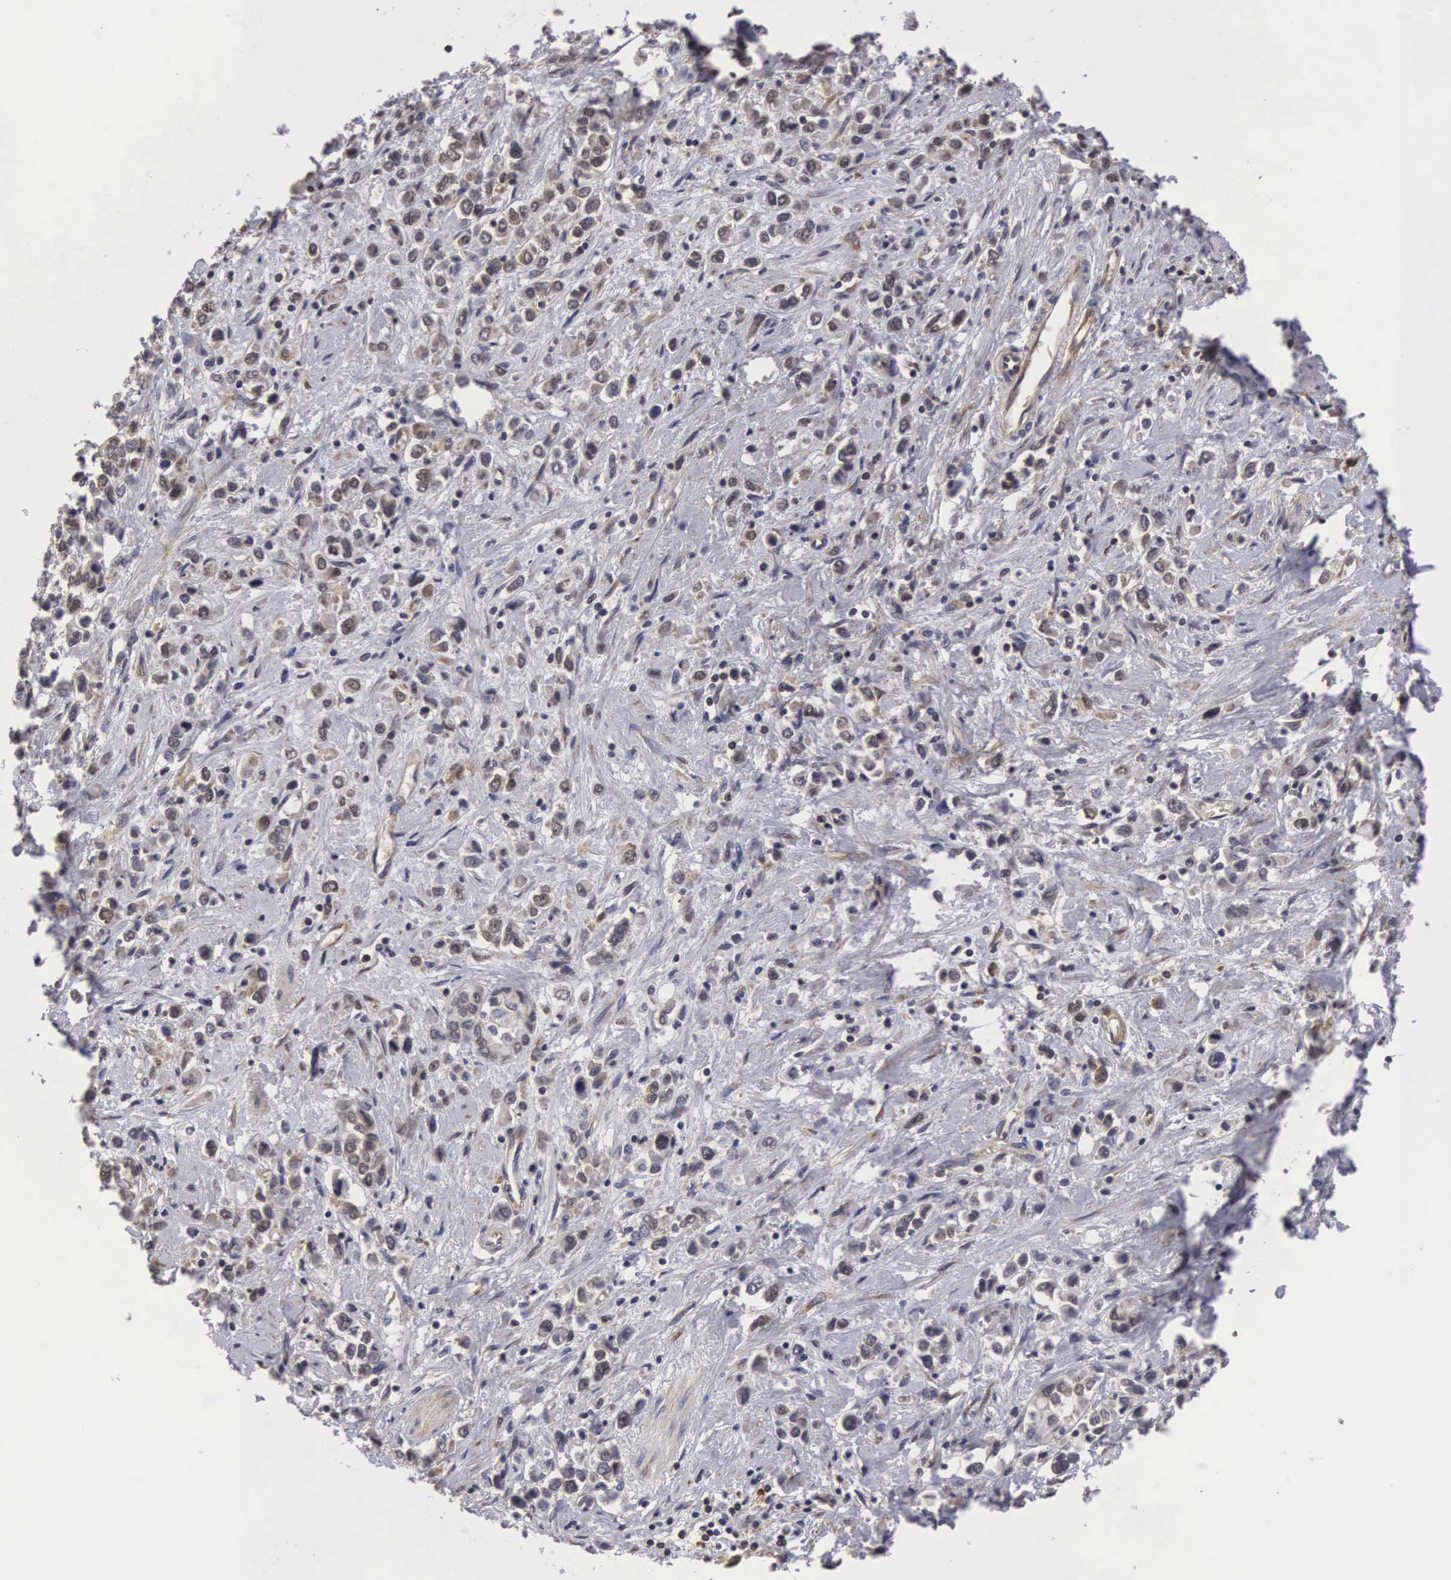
{"staining": {"intensity": "weak", "quantity": "25%-75%", "location": "cytoplasmic/membranous"}, "tissue": "stomach cancer", "cell_type": "Tumor cells", "image_type": "cancer", "snomed": [{"axis": "morphology", "description": "Adenocarcinoma, NOS"}, {"axis": "topography", "description": "Stomach, upper"}], "caption": "This histopathology image displays immunohistochemistry staining of human stomach cancer (adenocarcinoma), with low weak cytoplasmic/membranous positivity in about 25%-75% of tumor cells.", "gene": "ADSL", "patient": {"sex": "male", "age": 76}}